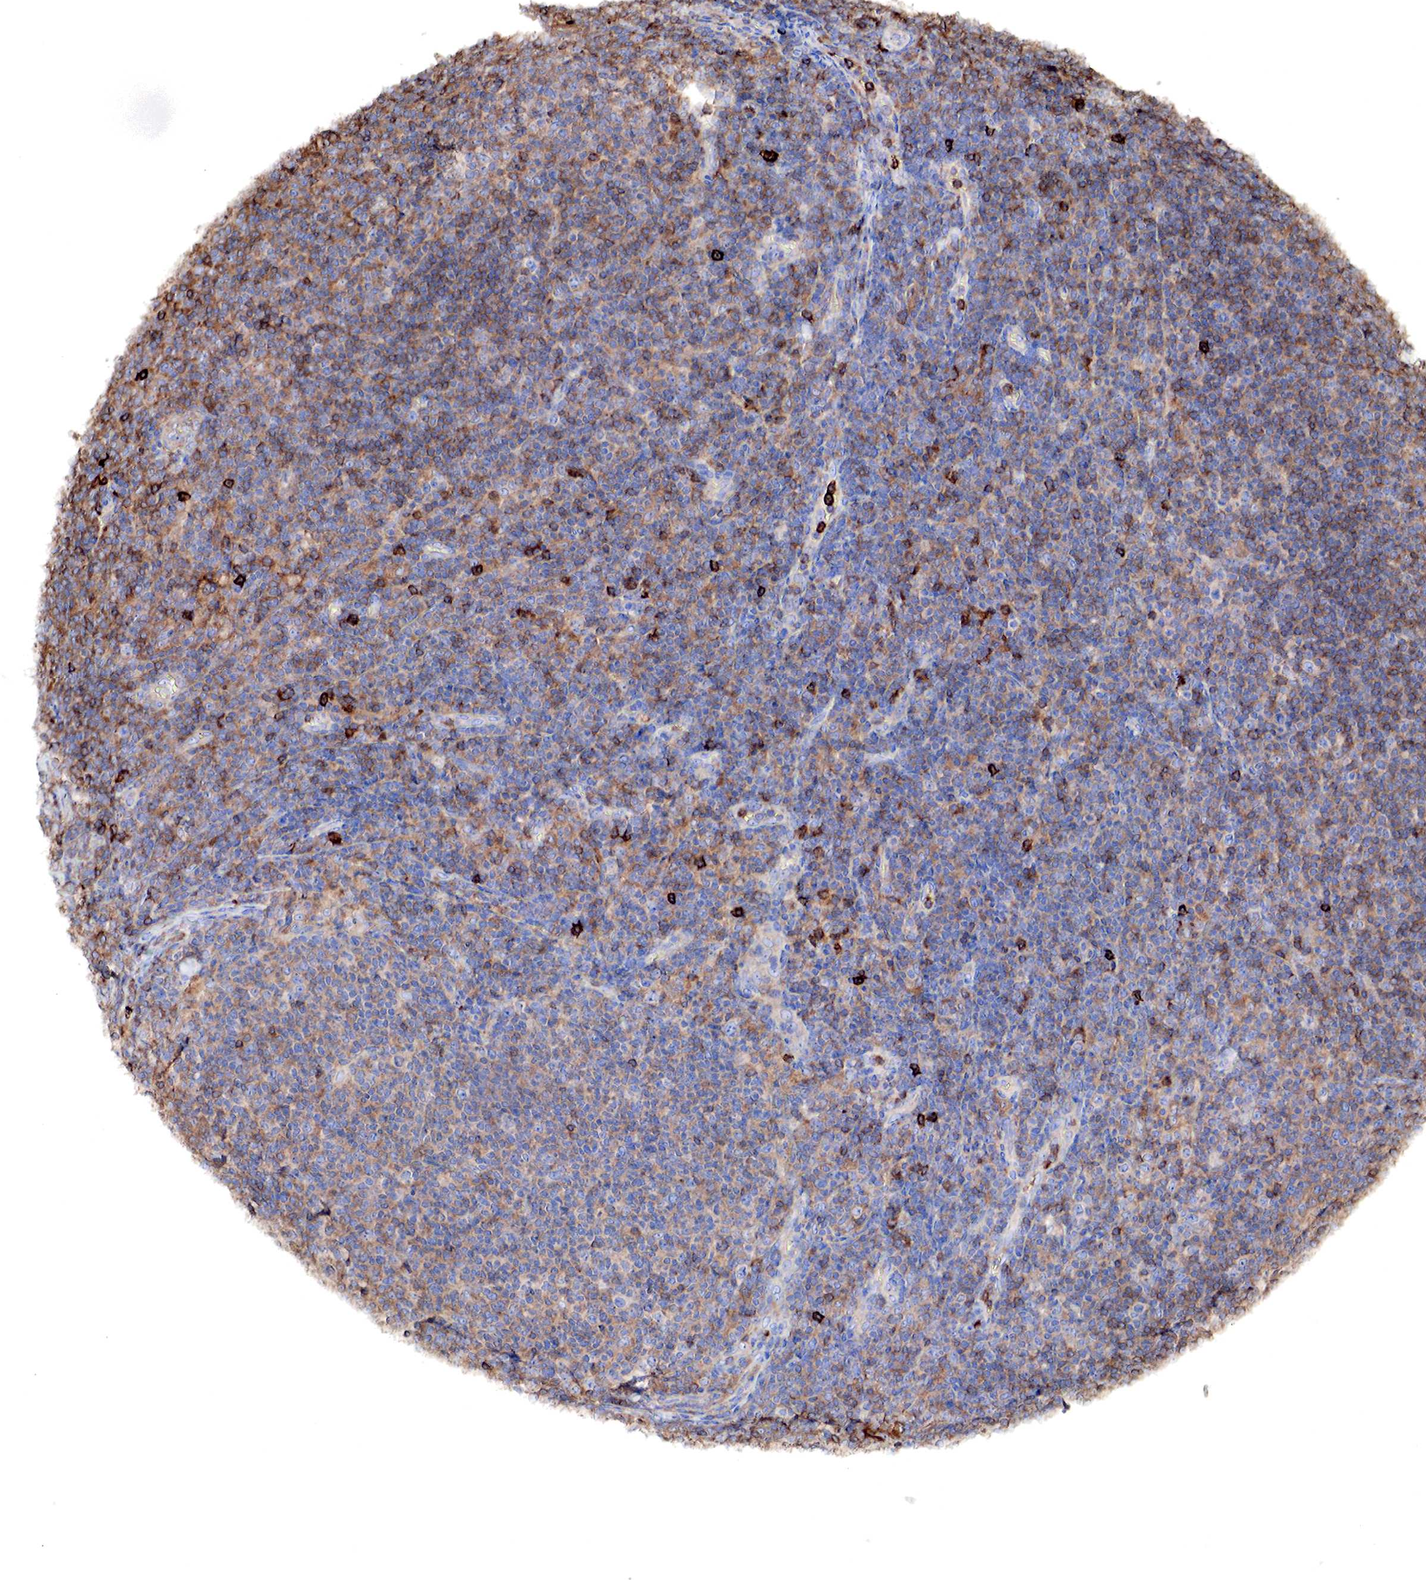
{"staining": {"intensity": "moderate", "quantity": ">75%", "location": "cytoplasmic/membranous"}, "tissue": "lymphoma", "cell_type": "Tumor cells", "image_type": "cancer", "snomed": [{"axis": "morphology", "description": "Malignant lymphoma, non-Hodgkin's type, Low grade"}, {"axis": "topography", "description": "Lymph node"}], "caption": "Immunohistochemical staining of lymphoma reveals moderate cytoplasmic/membranous protein positivity in about >75% of tumor cells.", "gene": "G6PD", "patient": {"sex": "male", "age": 74}}